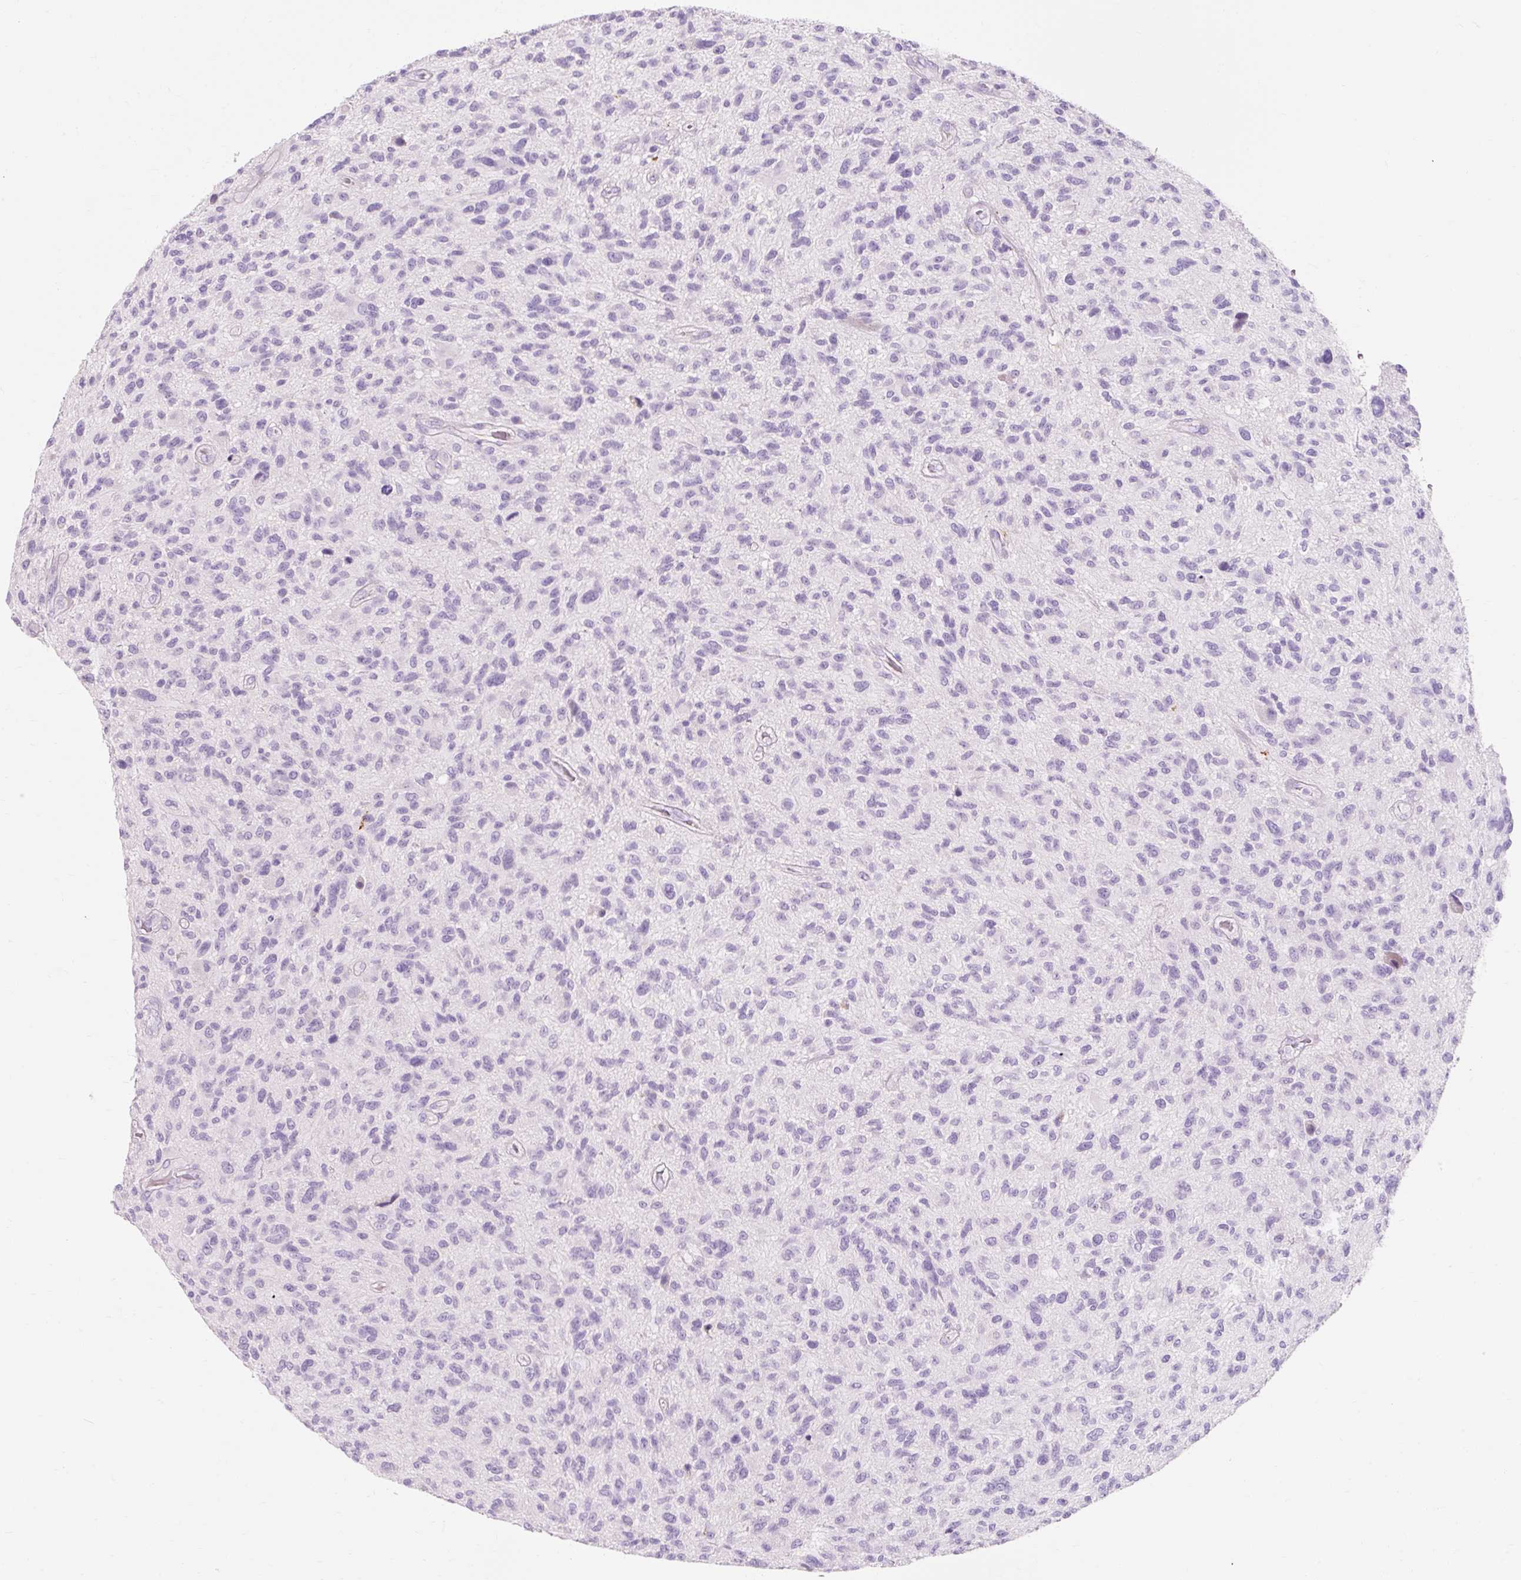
{"staining": {"intensity": "negative", "quantity": "none", "location": "none"}, "tissue": "glioma", "cell_type": "Tumor cells", "image_type": "cancer", "snomed": [{"axis": "morphology", "description": "Glioma, malignant, High grade"}, {"axis": "topography", "description": "Brain"}], "caption": "Tumor cells are negative for brown protein staining in glioma. Brightfield microscopy of immunohistochemistry stained with DAB (brown) and hematoxylin (blue), captured at high magnification.", "gene": "CLDN25", "patient": {"sex": "male", "age": 47}}